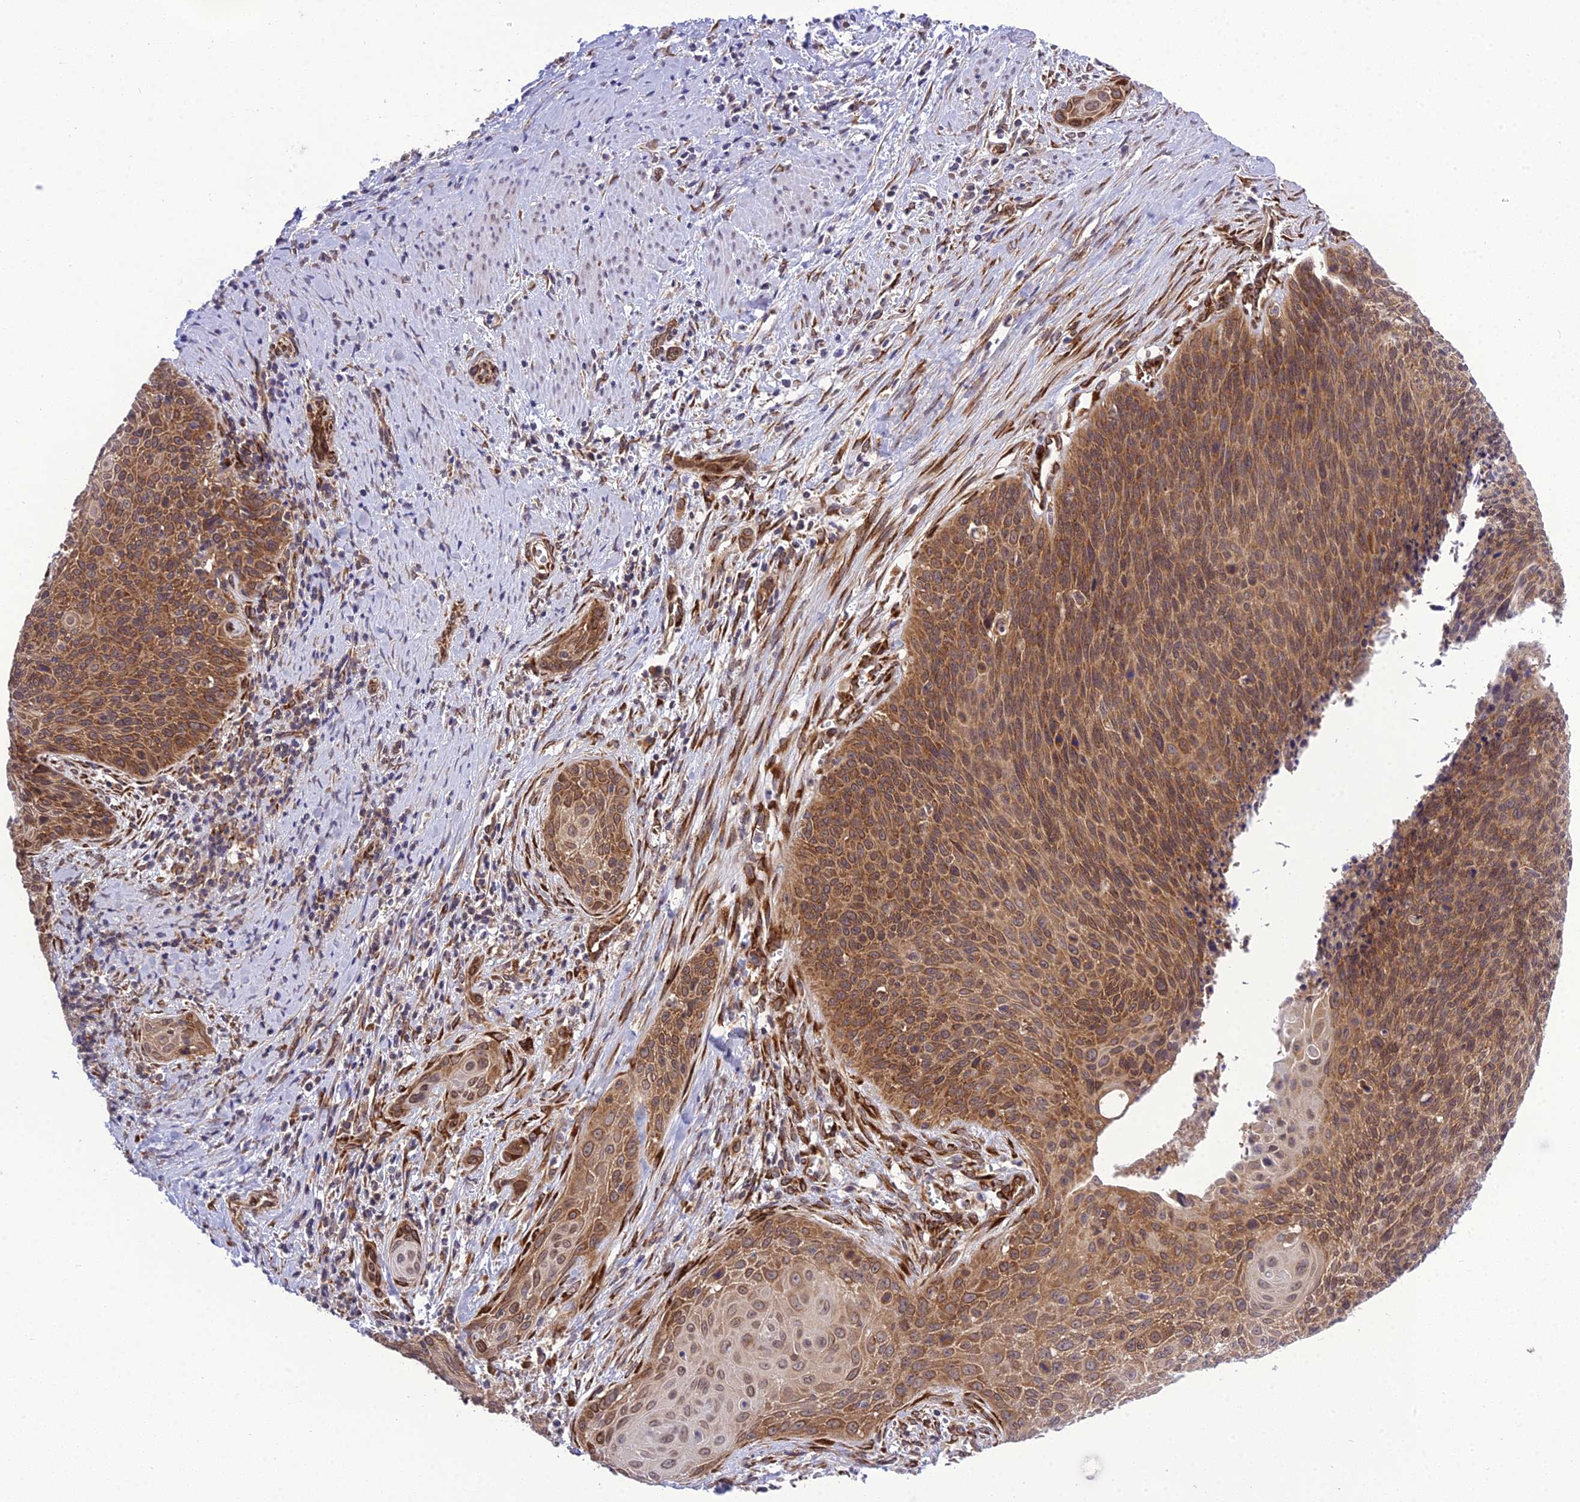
{"staining": {"intensity": "strong", "quantity": ">75%", "location": "cytoplasmic/membranous"}, "tissue": "cervical cancer", "cell_type": "Tumor cells", "image_type": "cancer", "snomed": [{"axis": "morphology", "description": "Squamous cell carcinoma, NOS"}, {"axis": "topography", "description": "Cervix"}], "caption": "Immunohistochemistry (IHC) image of neoplastic tissue: human squamous cell carcinoma (cervical) stained using immunohistochemistry (IHC) demonstrates high levels of strong protein expression localized specifically in the cytoplasmic/membranous of tumor cells, appearing as a cytoplasmic/membranous brown color.", "gene": "DHCR7", "patient": {"sex": "female", "age": 55}}